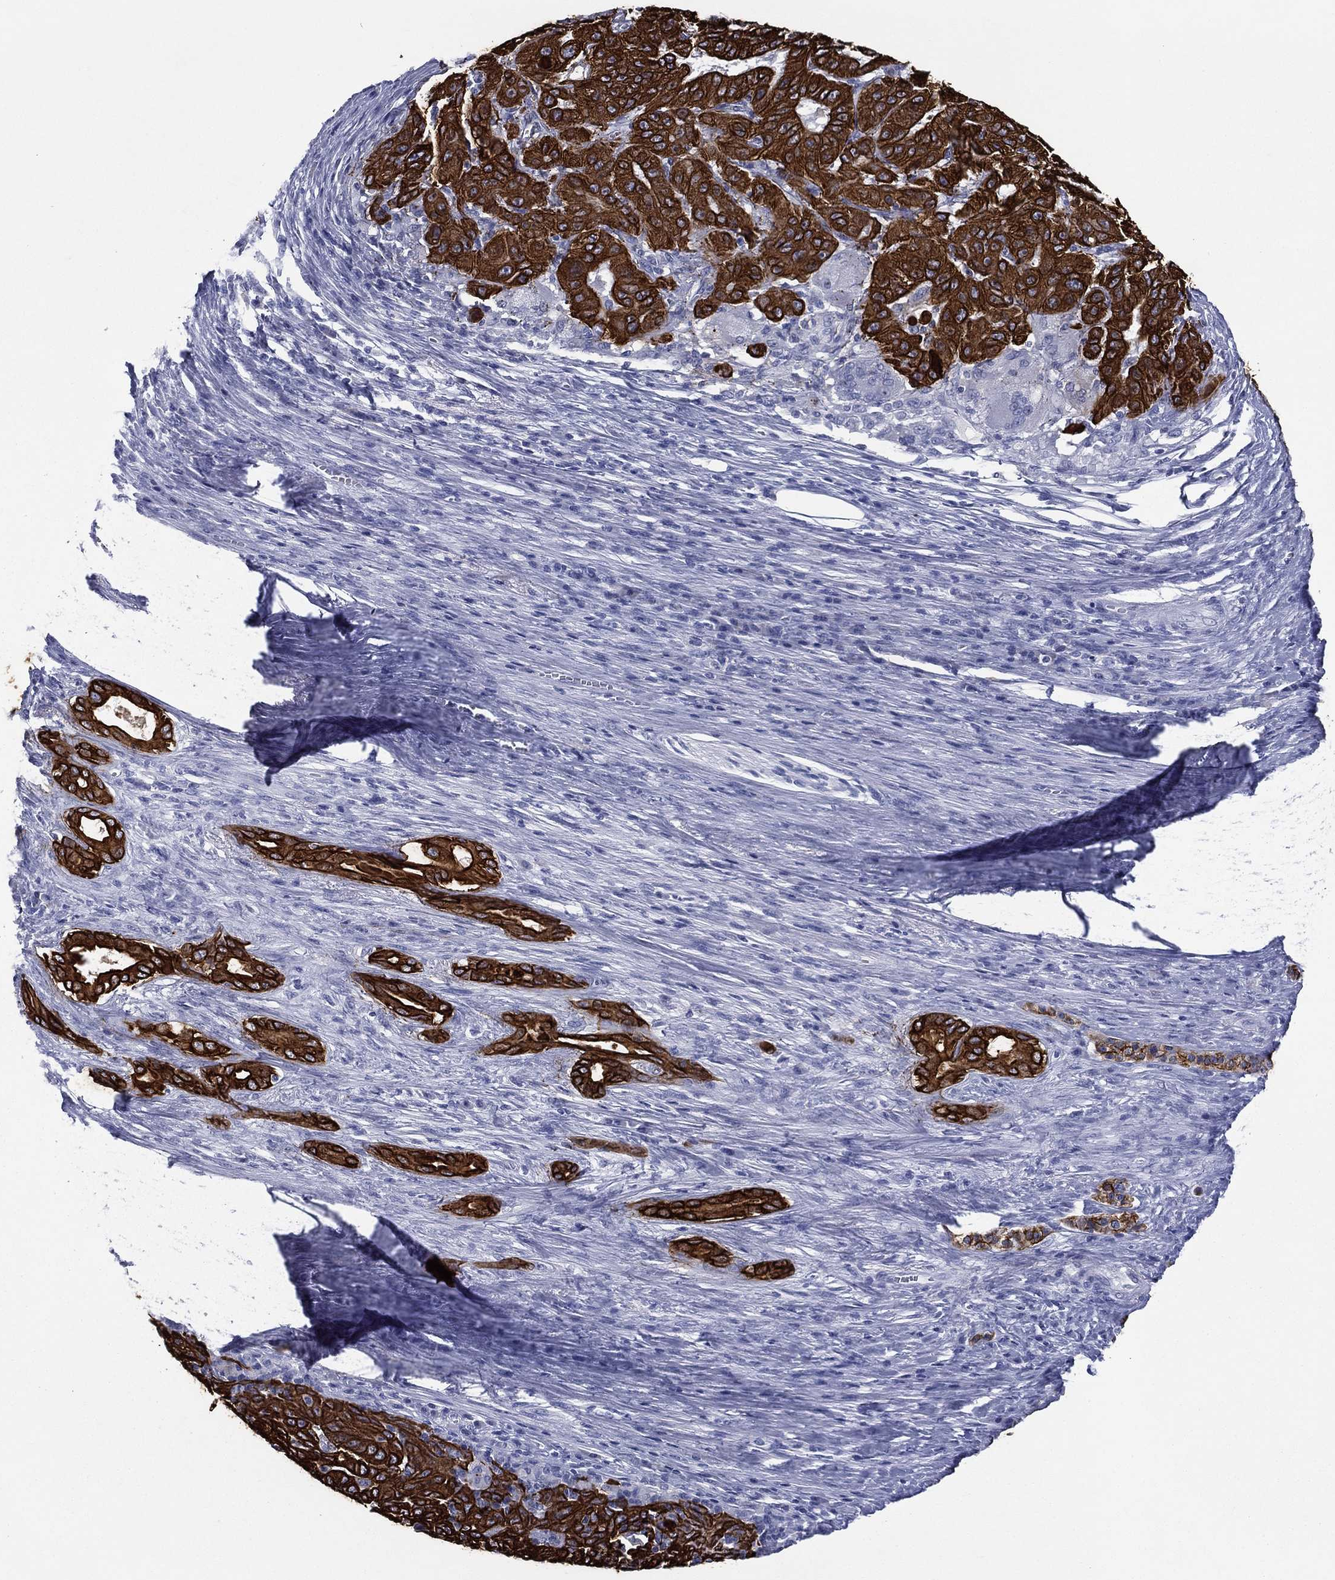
{"staining": {"intensity": "strong", "quantity": ">75%", "location": "cytoplasmic/membranous"}, "tissue": "pancreatic cancer", "cell_type": "Tumor cells", "image_type": "cancer", "snomed": [{"axis": "morphology", "description": "Adenocarcinoma, NOS"}, {"axis": "topography", "description": "Pancreas"}], "caption": "Protein staining of pancreatic adenocarcinoma tissue exhibits strong cytoplasmic/membranous positivity in about >75% of tumor cells.", "gene": "KRT7", "patient": {"sex": "male", "age": 63}}